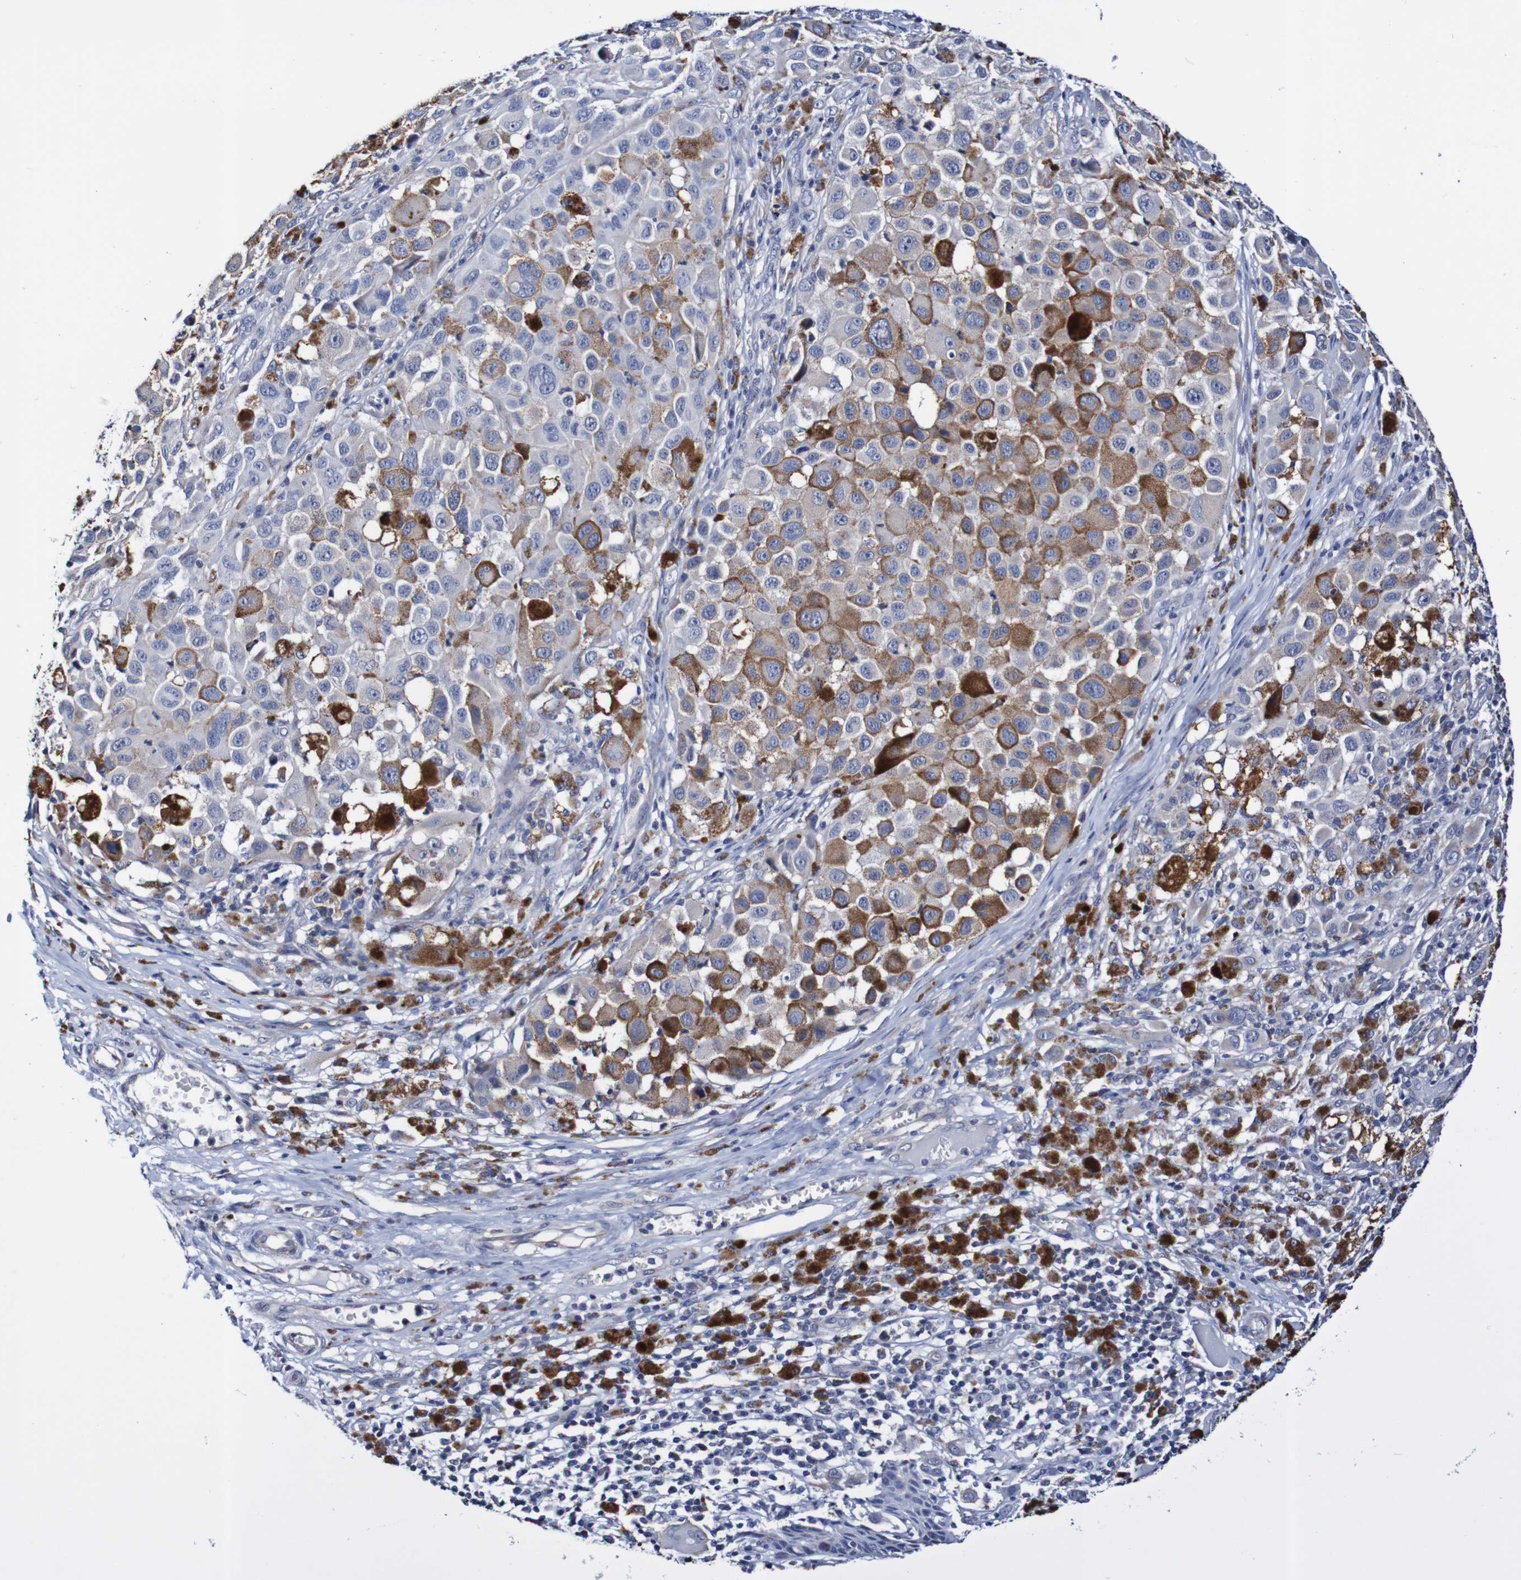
{"staining": {"intensity": "negative", "quantity": "none", "location": "none"}, "tissue": "melanoma", "cell_type": "Tumor cells", "image_type": "cancer", "snomed": [{"axis": "morphology", "description": "Malignant melanoma, NOS"}, {"axis": "topography", "description": "Skin"}], "caption": "Immunohistochemistry of melanoma demonstrates no positivity in tumor cells.", "gene": "ACVR1C", "patient": {"sex": "male", "age": 96}}